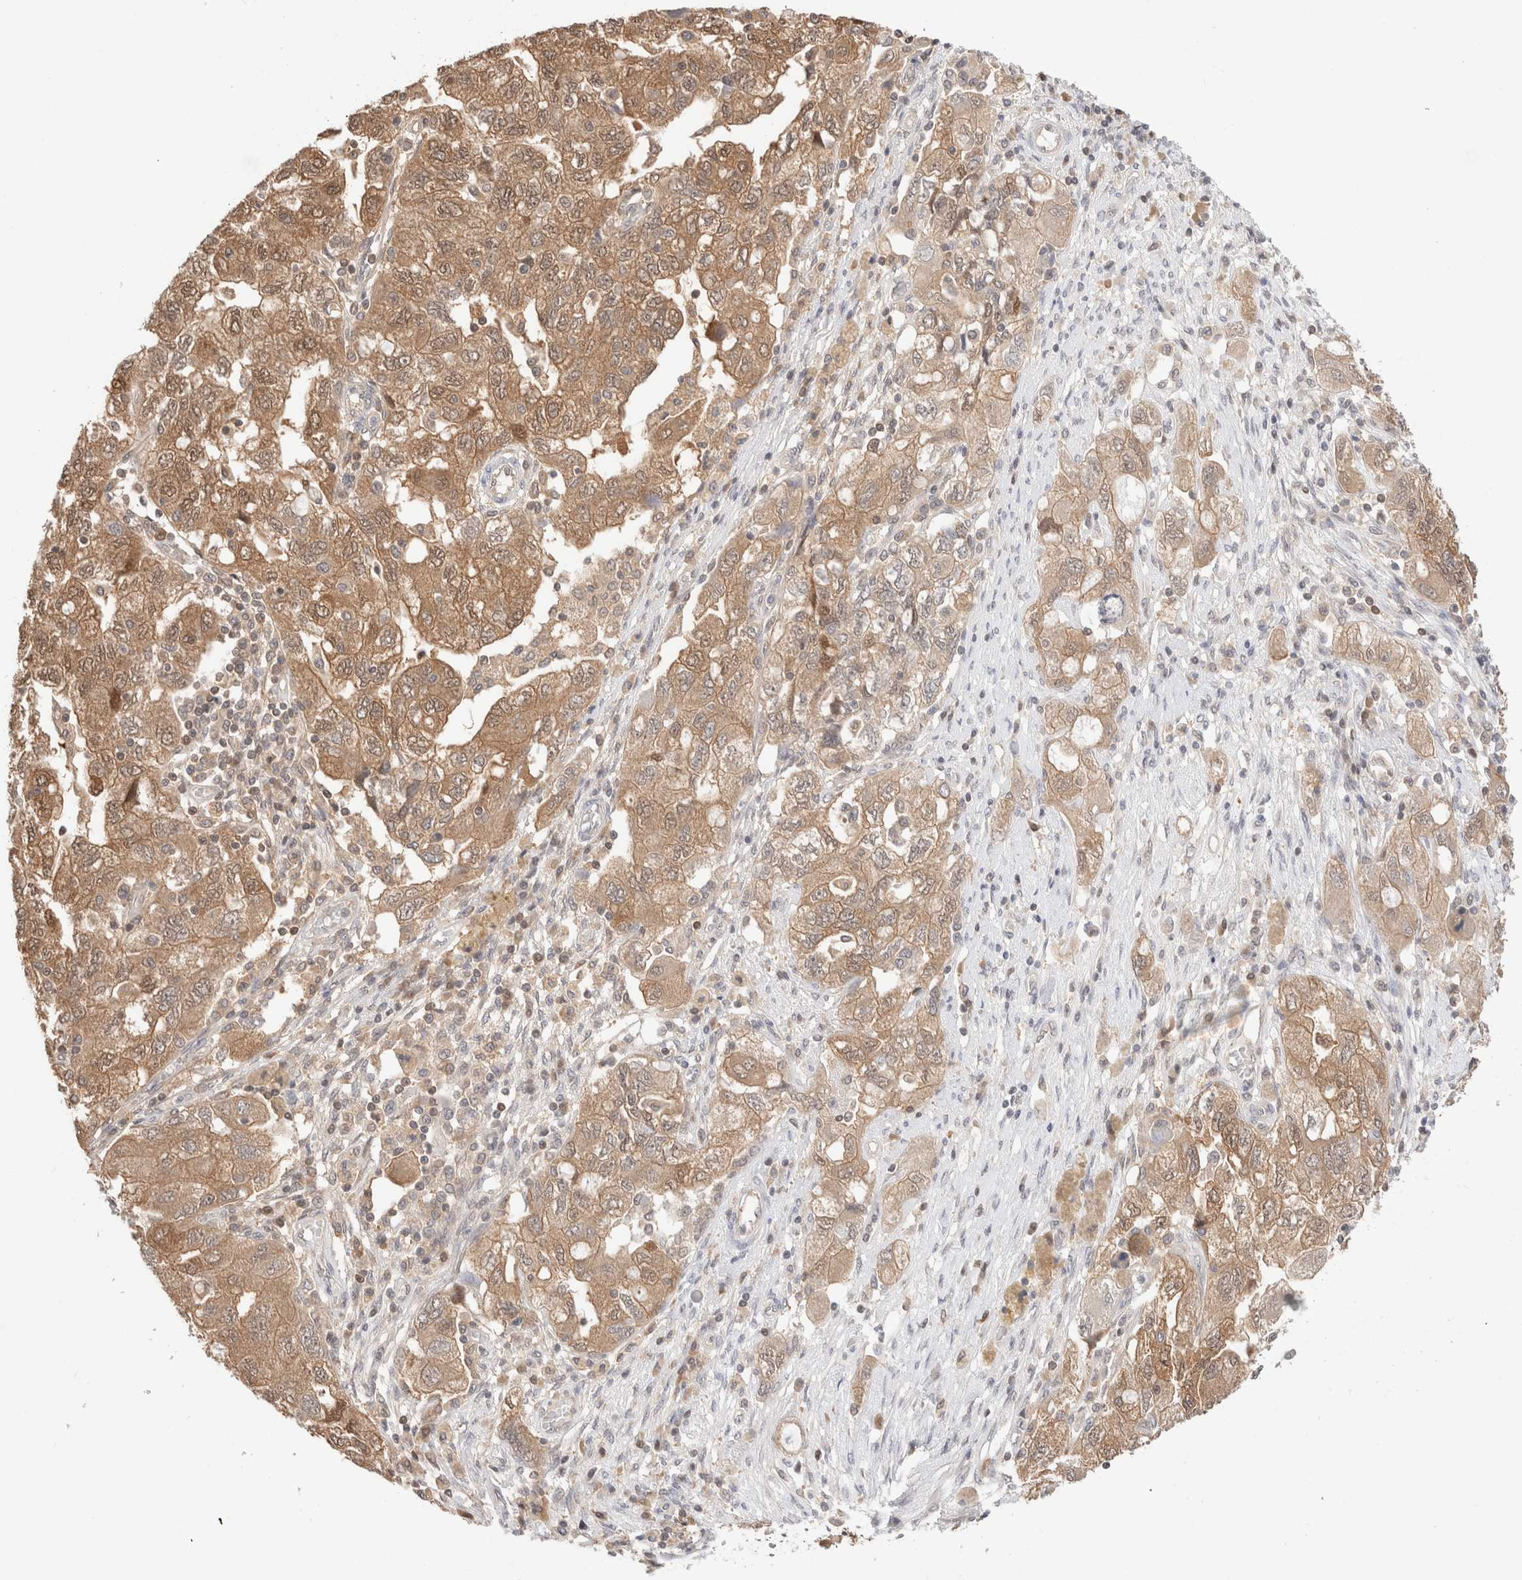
{"staining": {"intensity": "moderate", "quantity": ">75%", "location": "cytoplasmic/membranous,nuclear"}, "tissue": "ovarian cancer", "cell_type": "Tumor cells", "image_type": "cancer", "snomed": [{"axis": "morphology", "description": "Carcinoma, NOS"}, {"axis": "morphology", "description": "Cystadenocarcinoma, serous, NOS"}, {"axis": "topography", "description": "Ovary"}], "caption": "Immunohistochemical staining of human ovarian cancer displays moderate cytoplasmic/membranous and nuclear protein positivity in about >75% of tumor cells.", "gene": "C17orf97", "patient": {"sex": "female", "age": 69}}